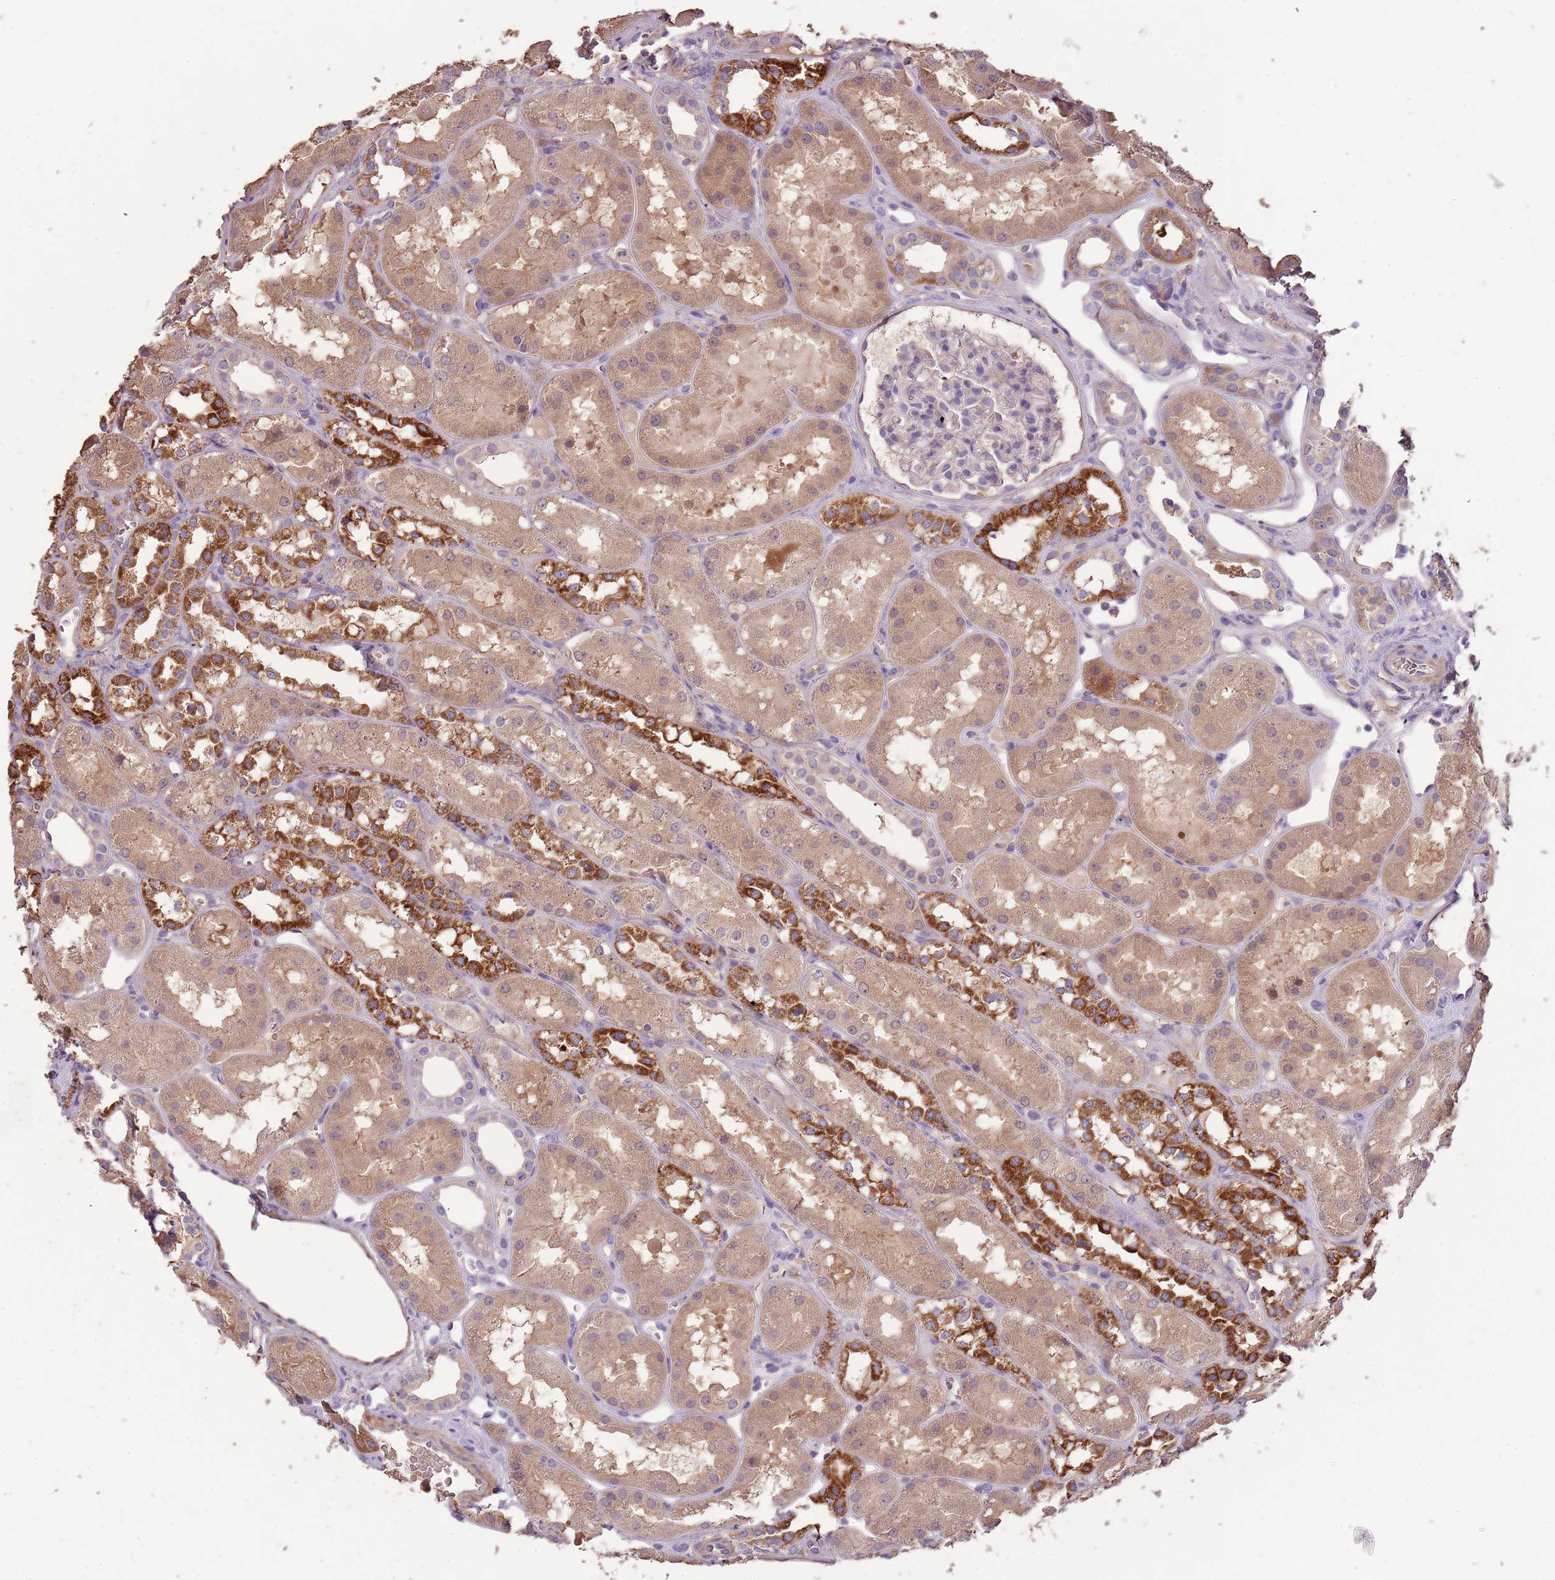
{"staining": {"intensity": "negative", "quantity": "none", "location": "none"}, "tissue": "kidney", "cell_type": "Cells in glomeruli", "image_type": "normal", "snomed": [{"axis": "morphology", "description": "Normal tissue, NOS"}, {"axis": "topography", "description": "Kidney"}], "caption": "Immunohistochemistry of benign human kidney demonstrates no staining in cells in glomeruli. (DAB (3,3'-diaminobenzidine) immunohistochemistry (IHC), high magnification).", "gene": "FECH", "patient": {"sex": "male", "age": 16}}